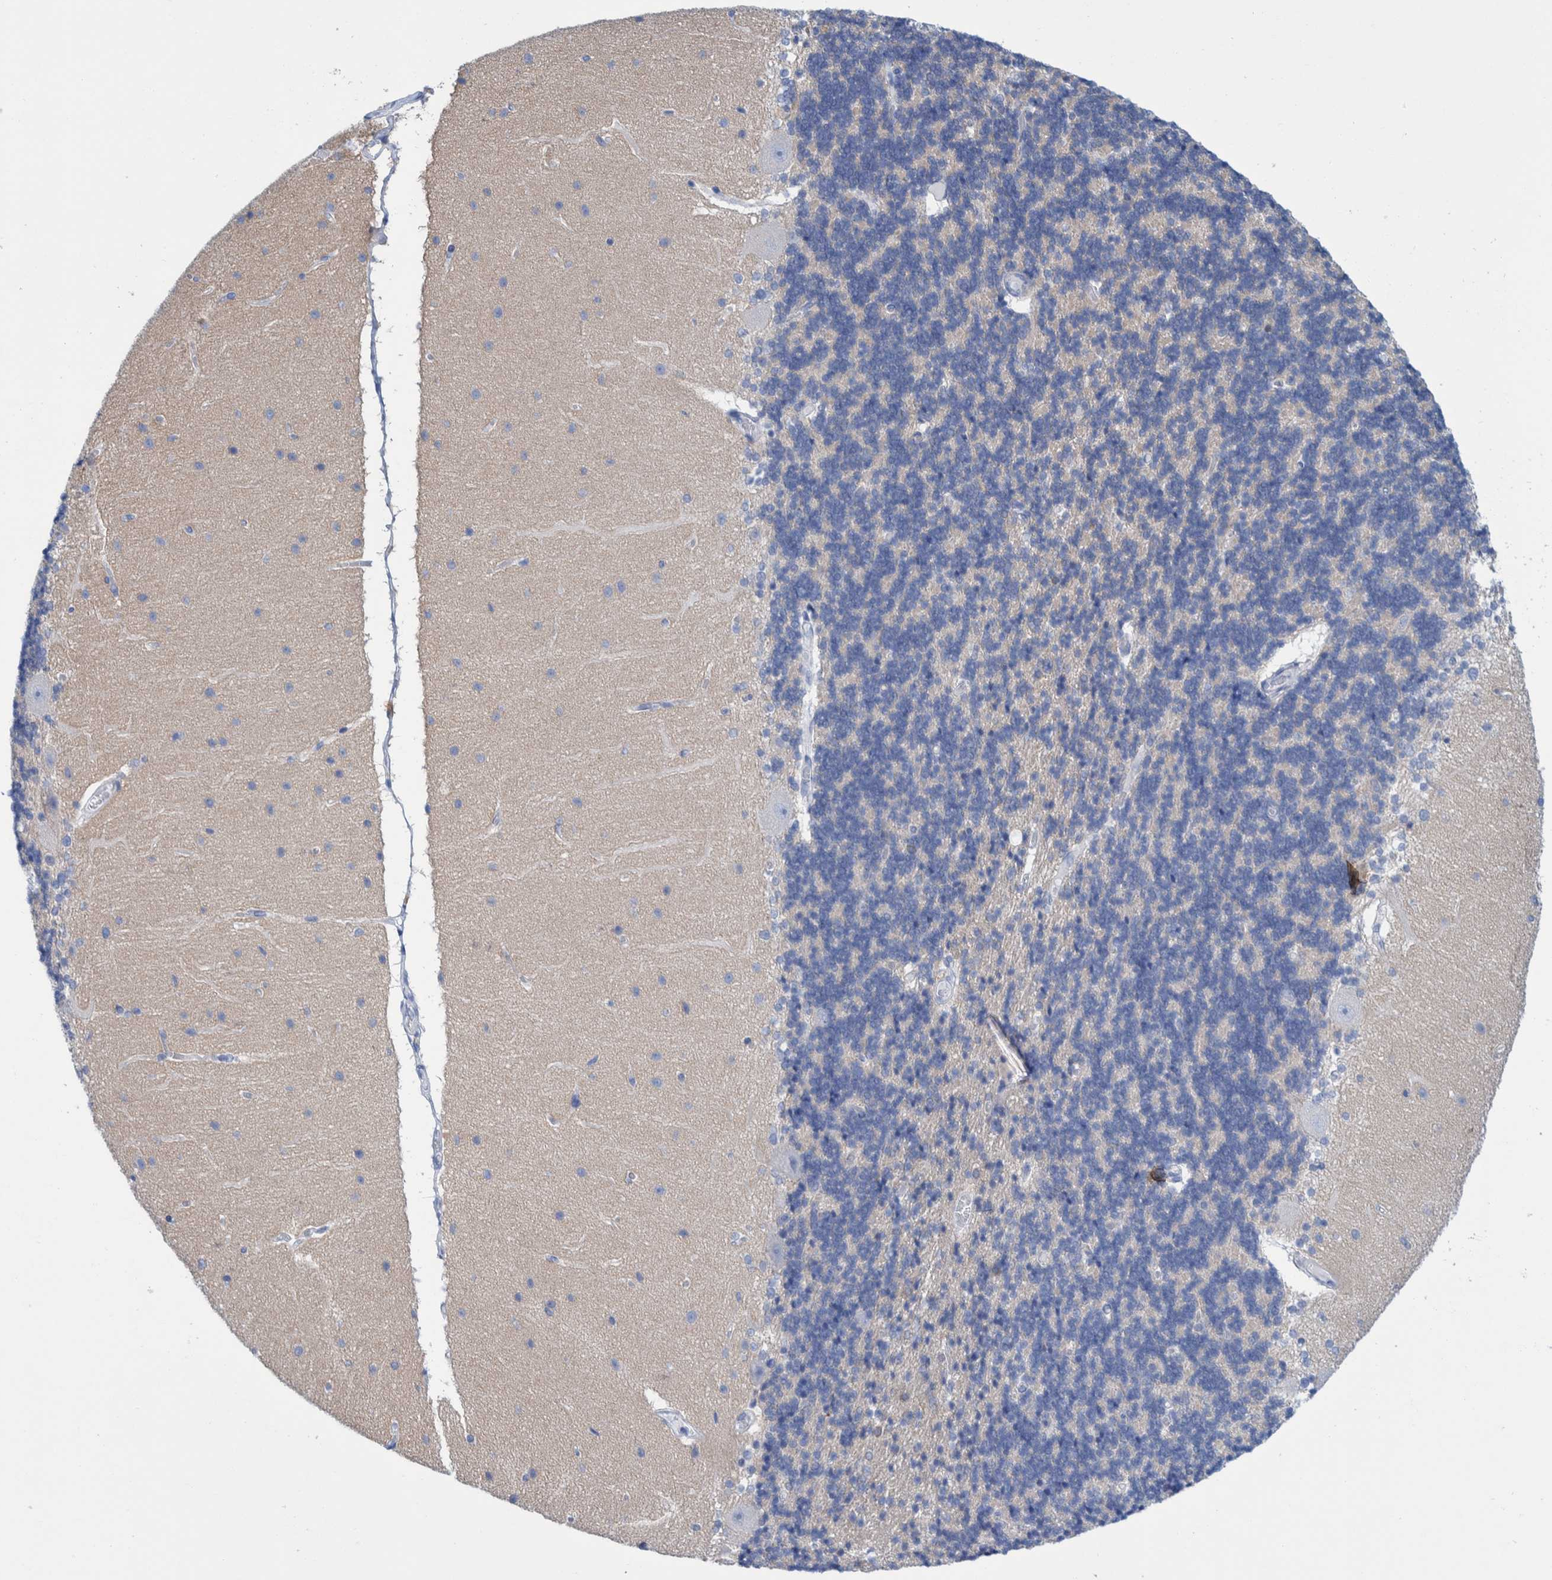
{"staining": {"intensity": "negative", "quantity": "none", "location": "none"}, "tissue": "cerebellum", "cell_type": "Cells in granular layer", "image_type": "normal", "snomed": [{"axis": "morphology", "description": "Normal tissue, NOS"}, {"axis": "topography", "description": "Cerebellum"}], "caption": "This is an IHC image of benign cerebellum. There is no expression in cells in granular layer.", "gene": "PERP", "patient": {"sex": "female", "age": 54}}